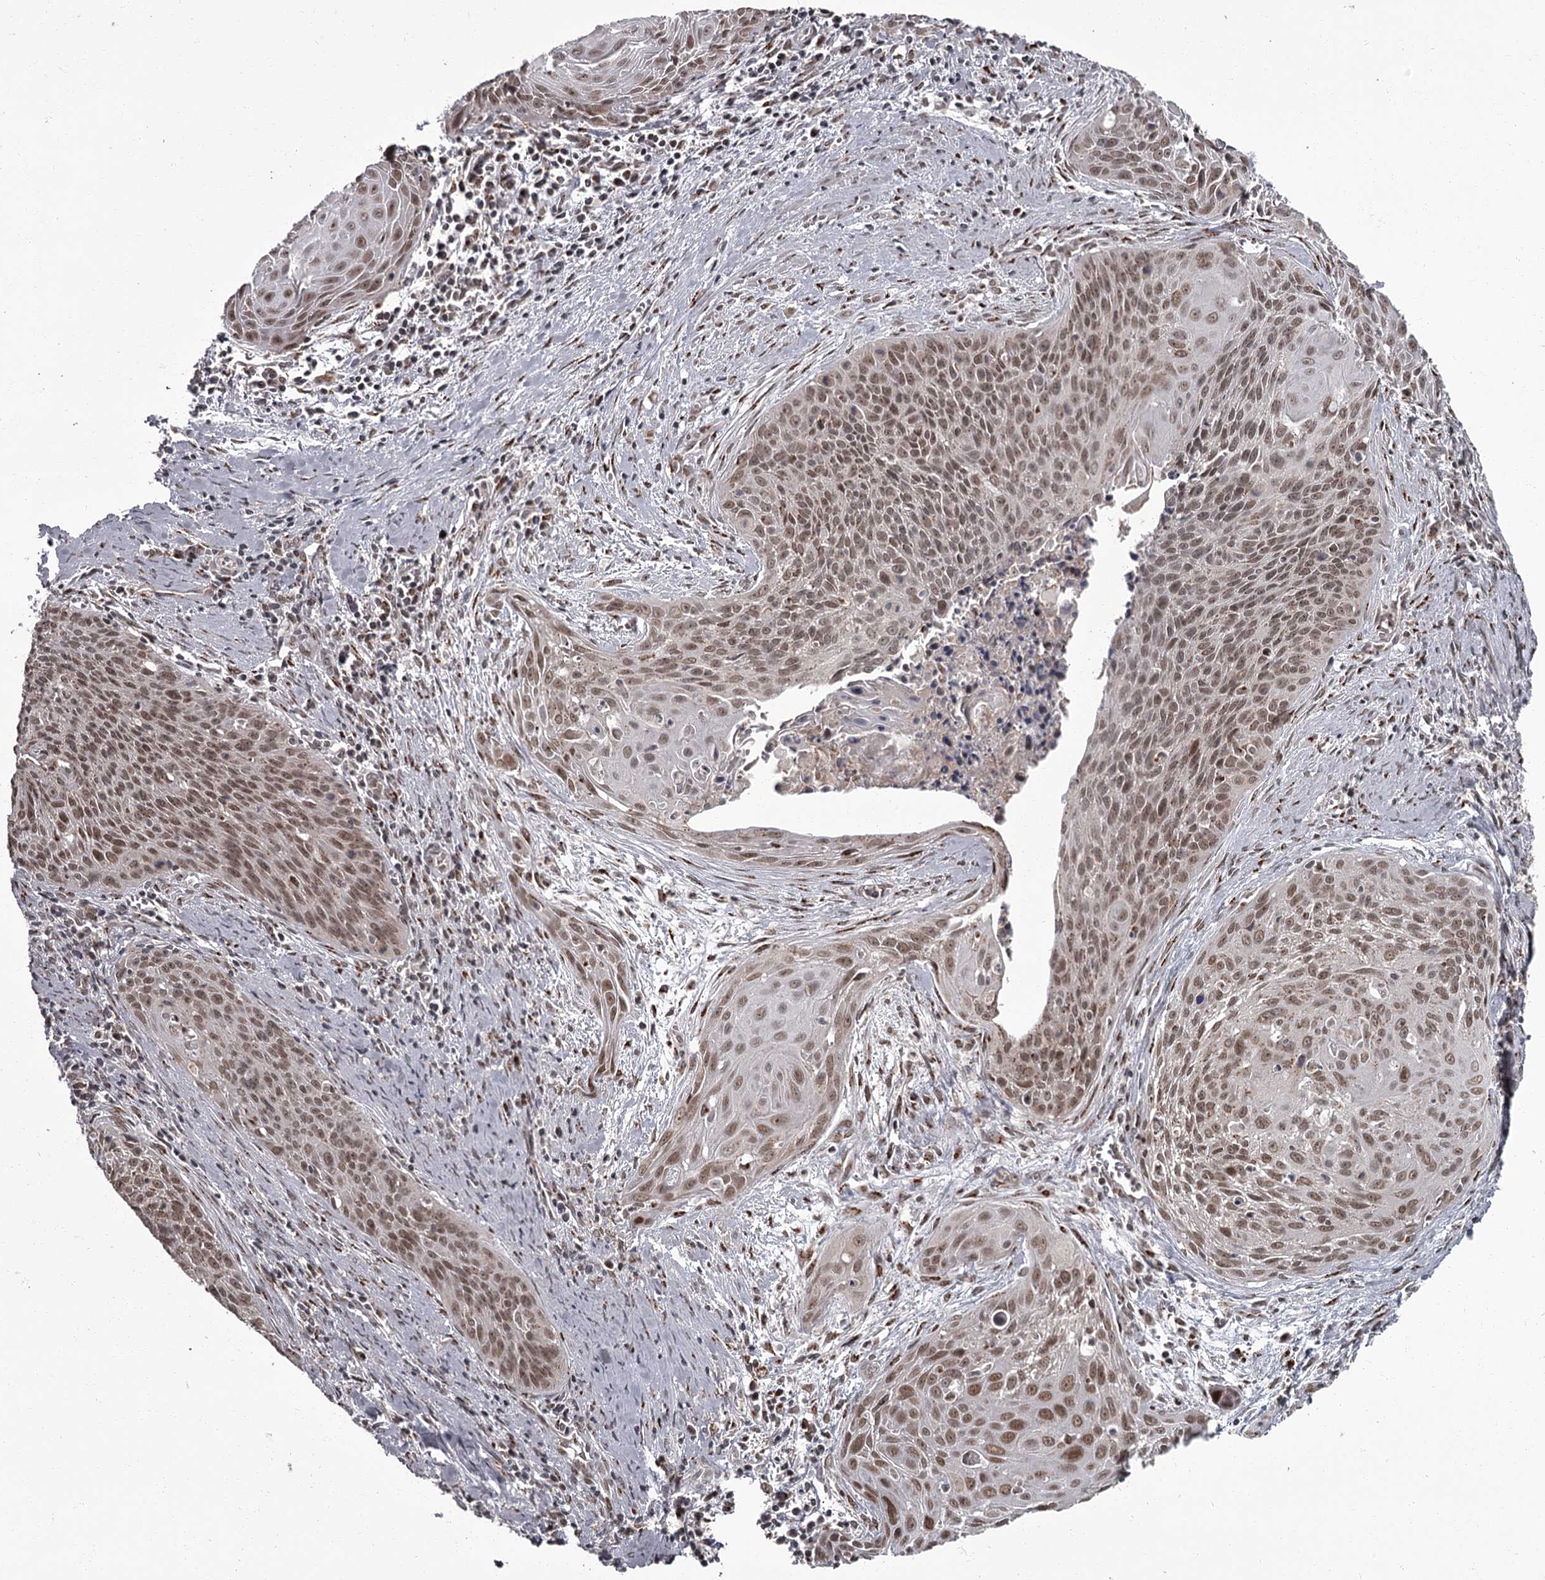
{"staining": {"intensity": "moderate", "quantity": "25%-75%", "location": "nuclear"}, "tissue": "cervical cancer", "cell_type": "Tumor cells", "image_type": "cancer", "snomed": [{"axis": "morphology", "description": "Squamous cell carcinoma, NOS"}, {"axis": "topography", "description": "Cervix"}], "caption": "Immunohistochemistry (IHC) (DAB) staining of cervical cancer exhibits moderate nuclear protein expression in approximately 25%-75% of tumor cells.", "gene": "CEP83", "patient": {"sex": "female", "age": 55}}